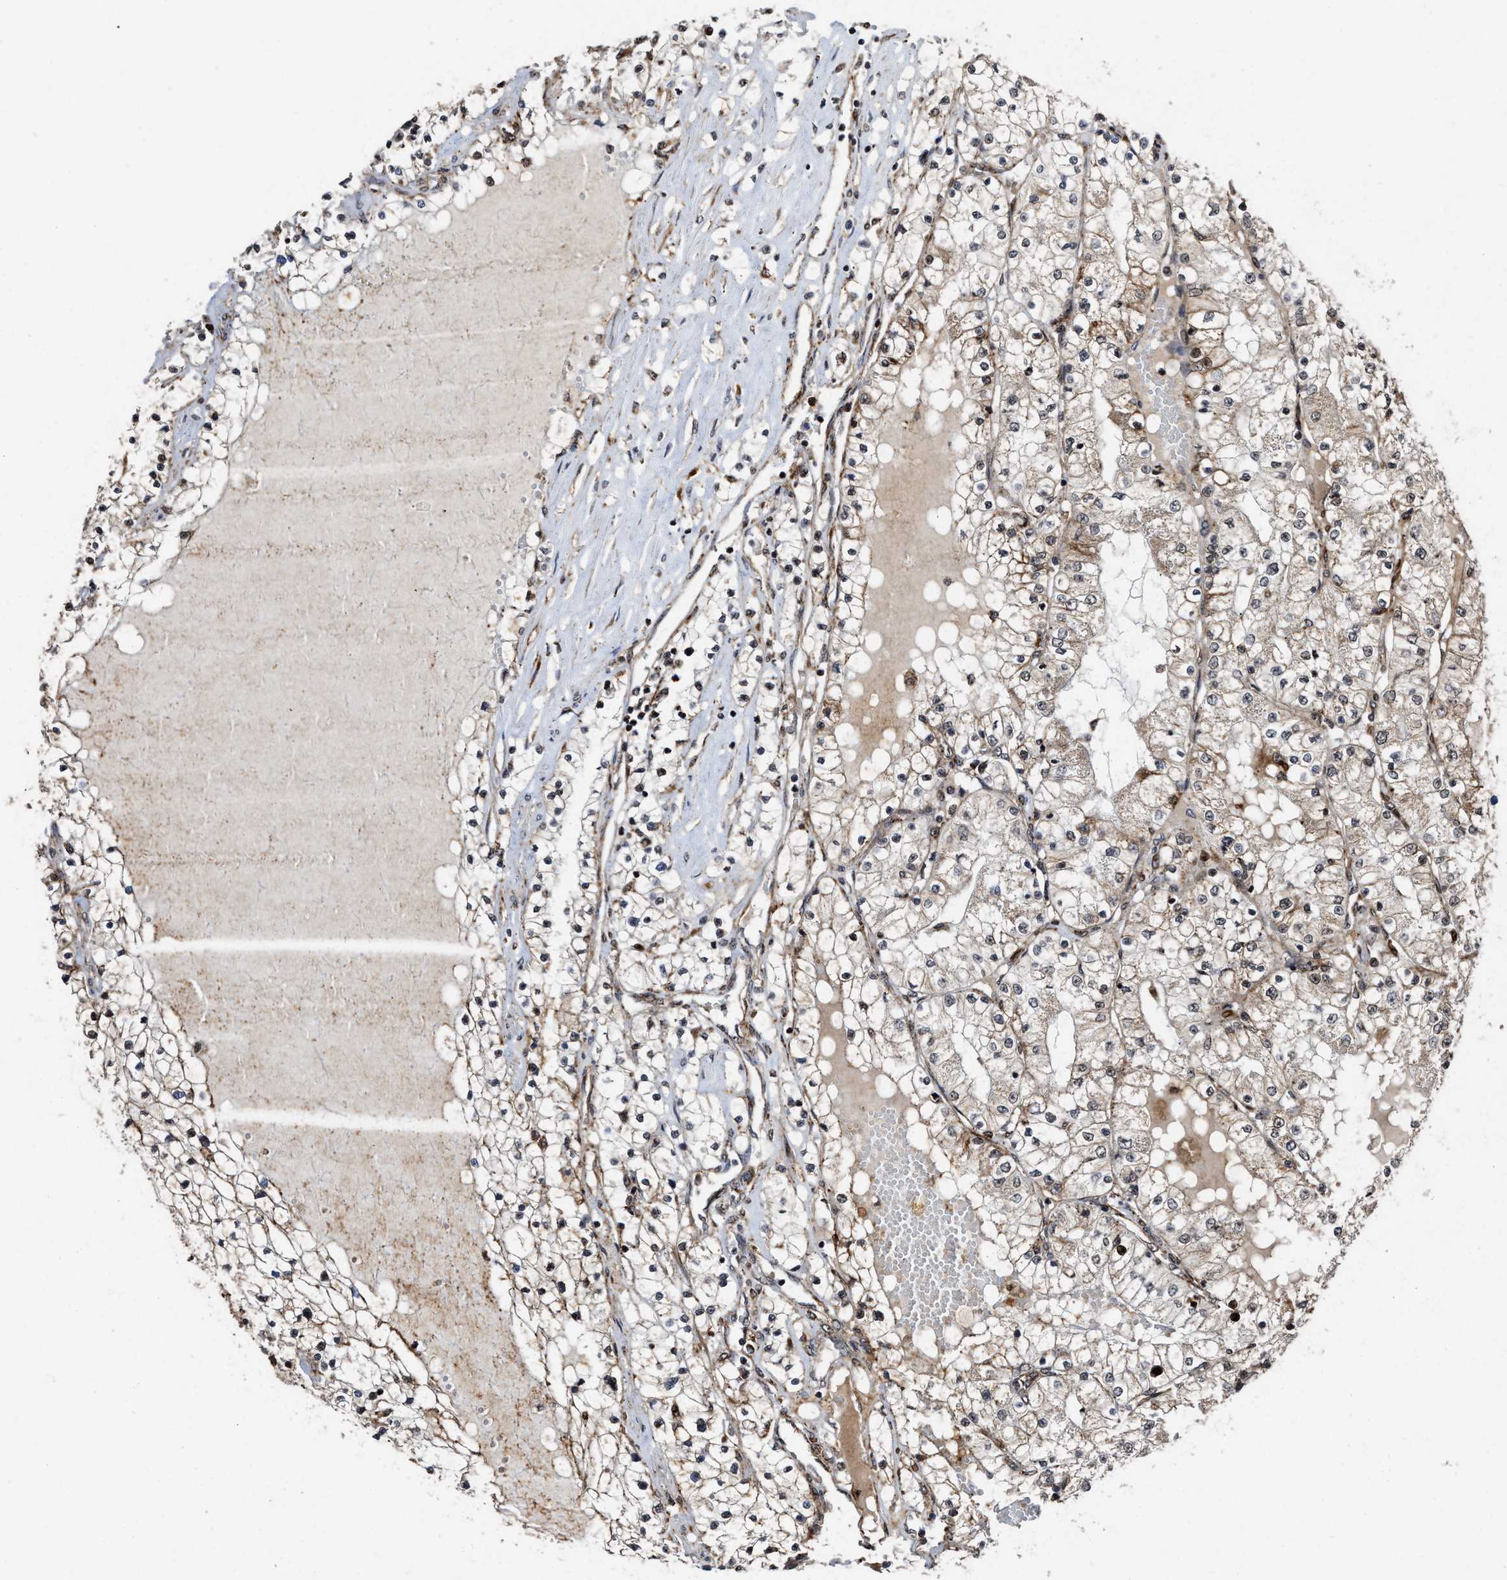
{"staining": {"intensity": "strong", "quantity": "25%-75%", "location": "nuclear"}, "tissue": "renal cancer", "cell_type": "Tumor cells", "image_type": "cancer", "snomed": [{"axis": "morphology", "description": "Adenocarcinoma, NOS"}, {"axis": "topography", "description": "Kidney"}], "caption": "Protein staining of renal cancer (adenocarcinoma) tissue displays strong nuclear staining in approximately 25%-75% of tumor cells. (DAB IHC with brightfield microscopy, high magnification).", "gene": "SEPTIN2", "patient": {"sex": "male", "age": 68}}